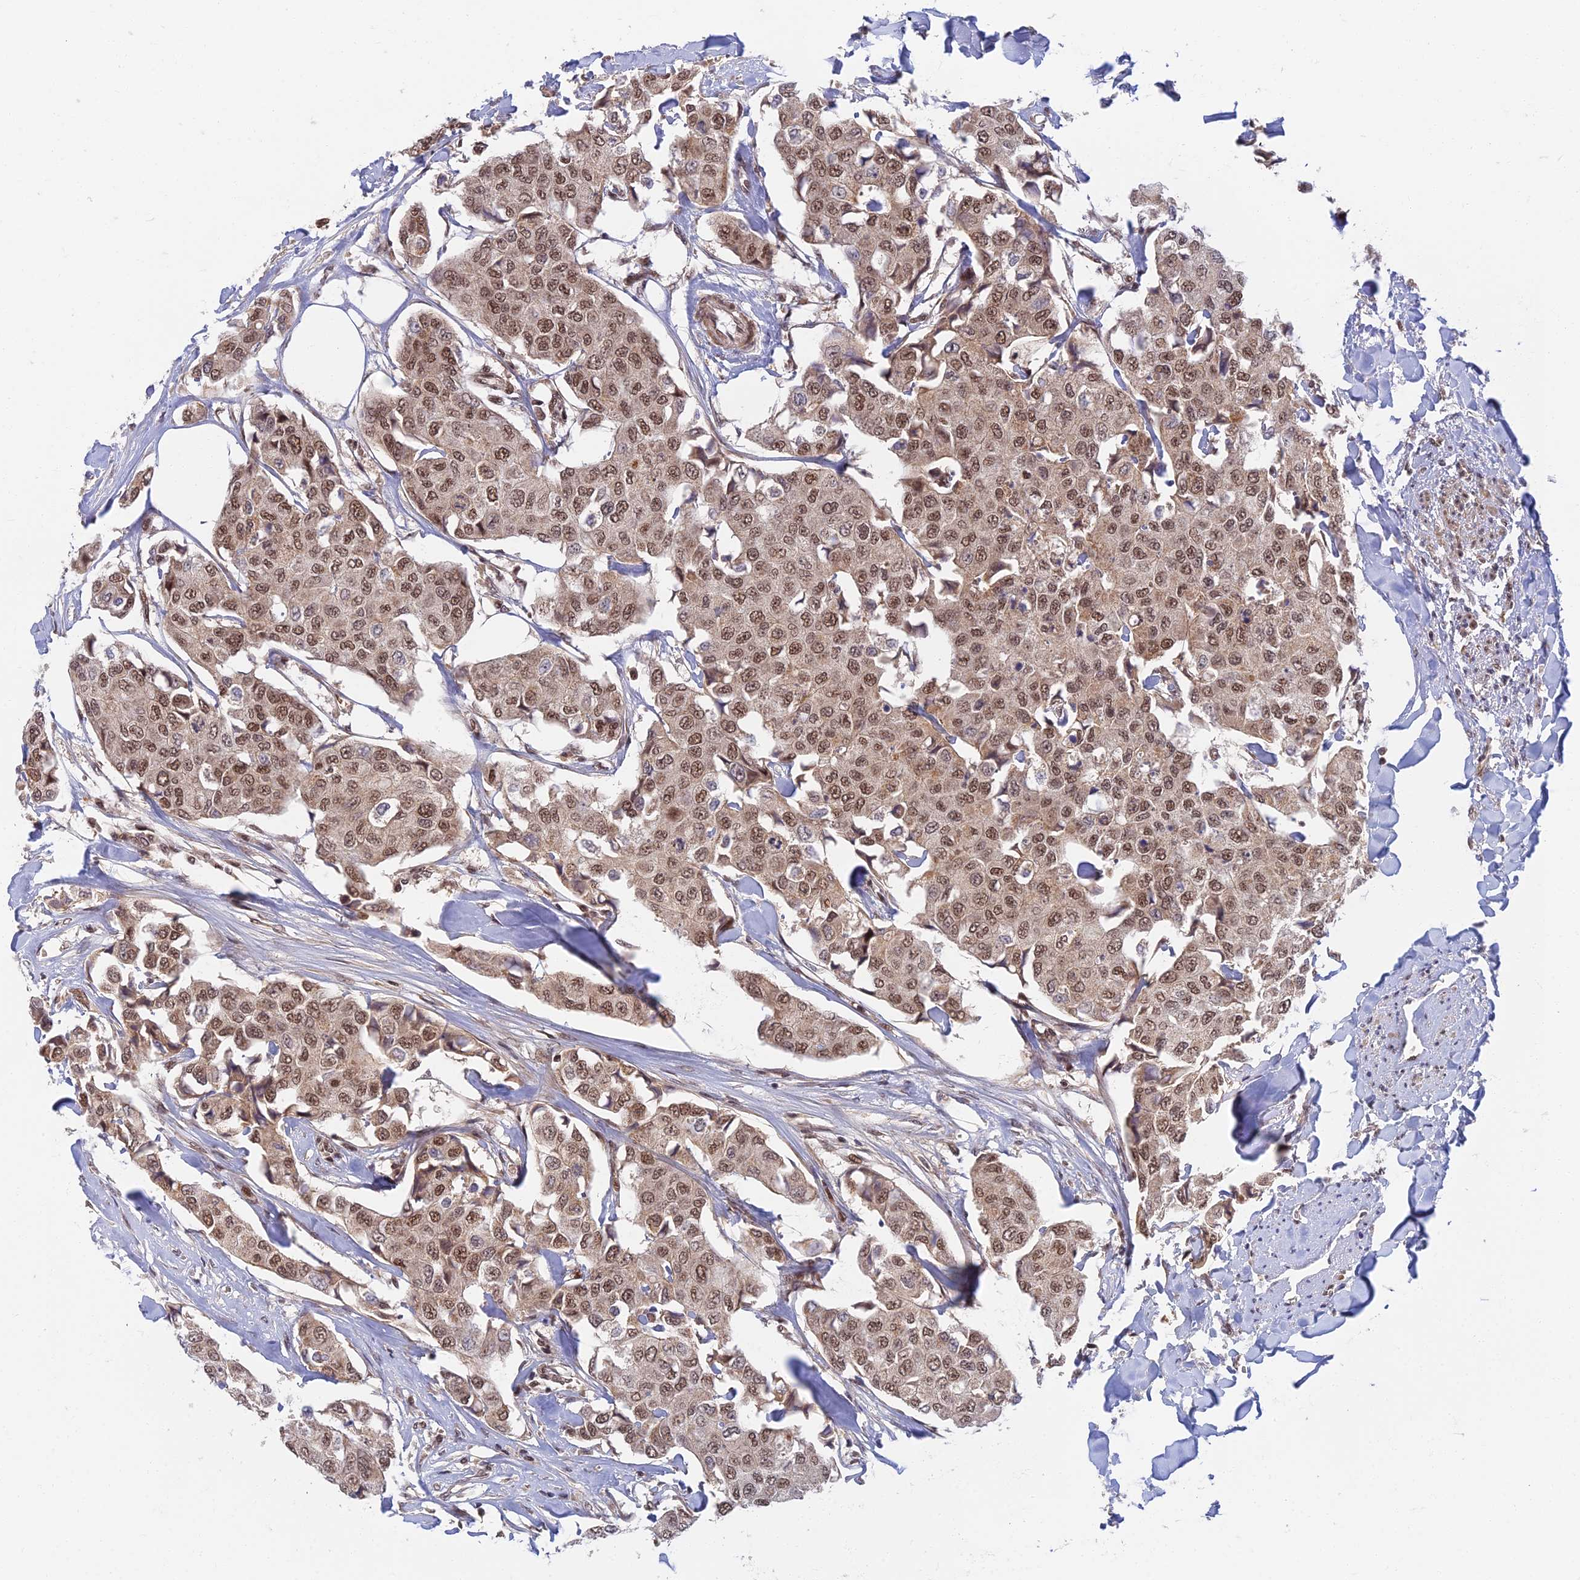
{"staining": {"intensity": "moderate", "quantity": ">75%", "location": "nuclear"}, "tissue": "breast cancer", "cell_type": "Tumor cells", "image_type": "cancer", "snomed": [{"axis": "morphology", "description": "Duct carcinoma"}, {"axis": "topography", "description": "Breast"}], "caption": "Breast invasive ductal carcinoma stained with DAB (3,3'-diaminobenzidine) immunohistochemistry (IHC) reveals medium levels of moderate nuclear expression in about >75% of tumor cells. (Brightfield microscopy of DAB IHC at high magnification).", "gene": "TCEA2", "patient": {"sex": "female", "age": 80}}